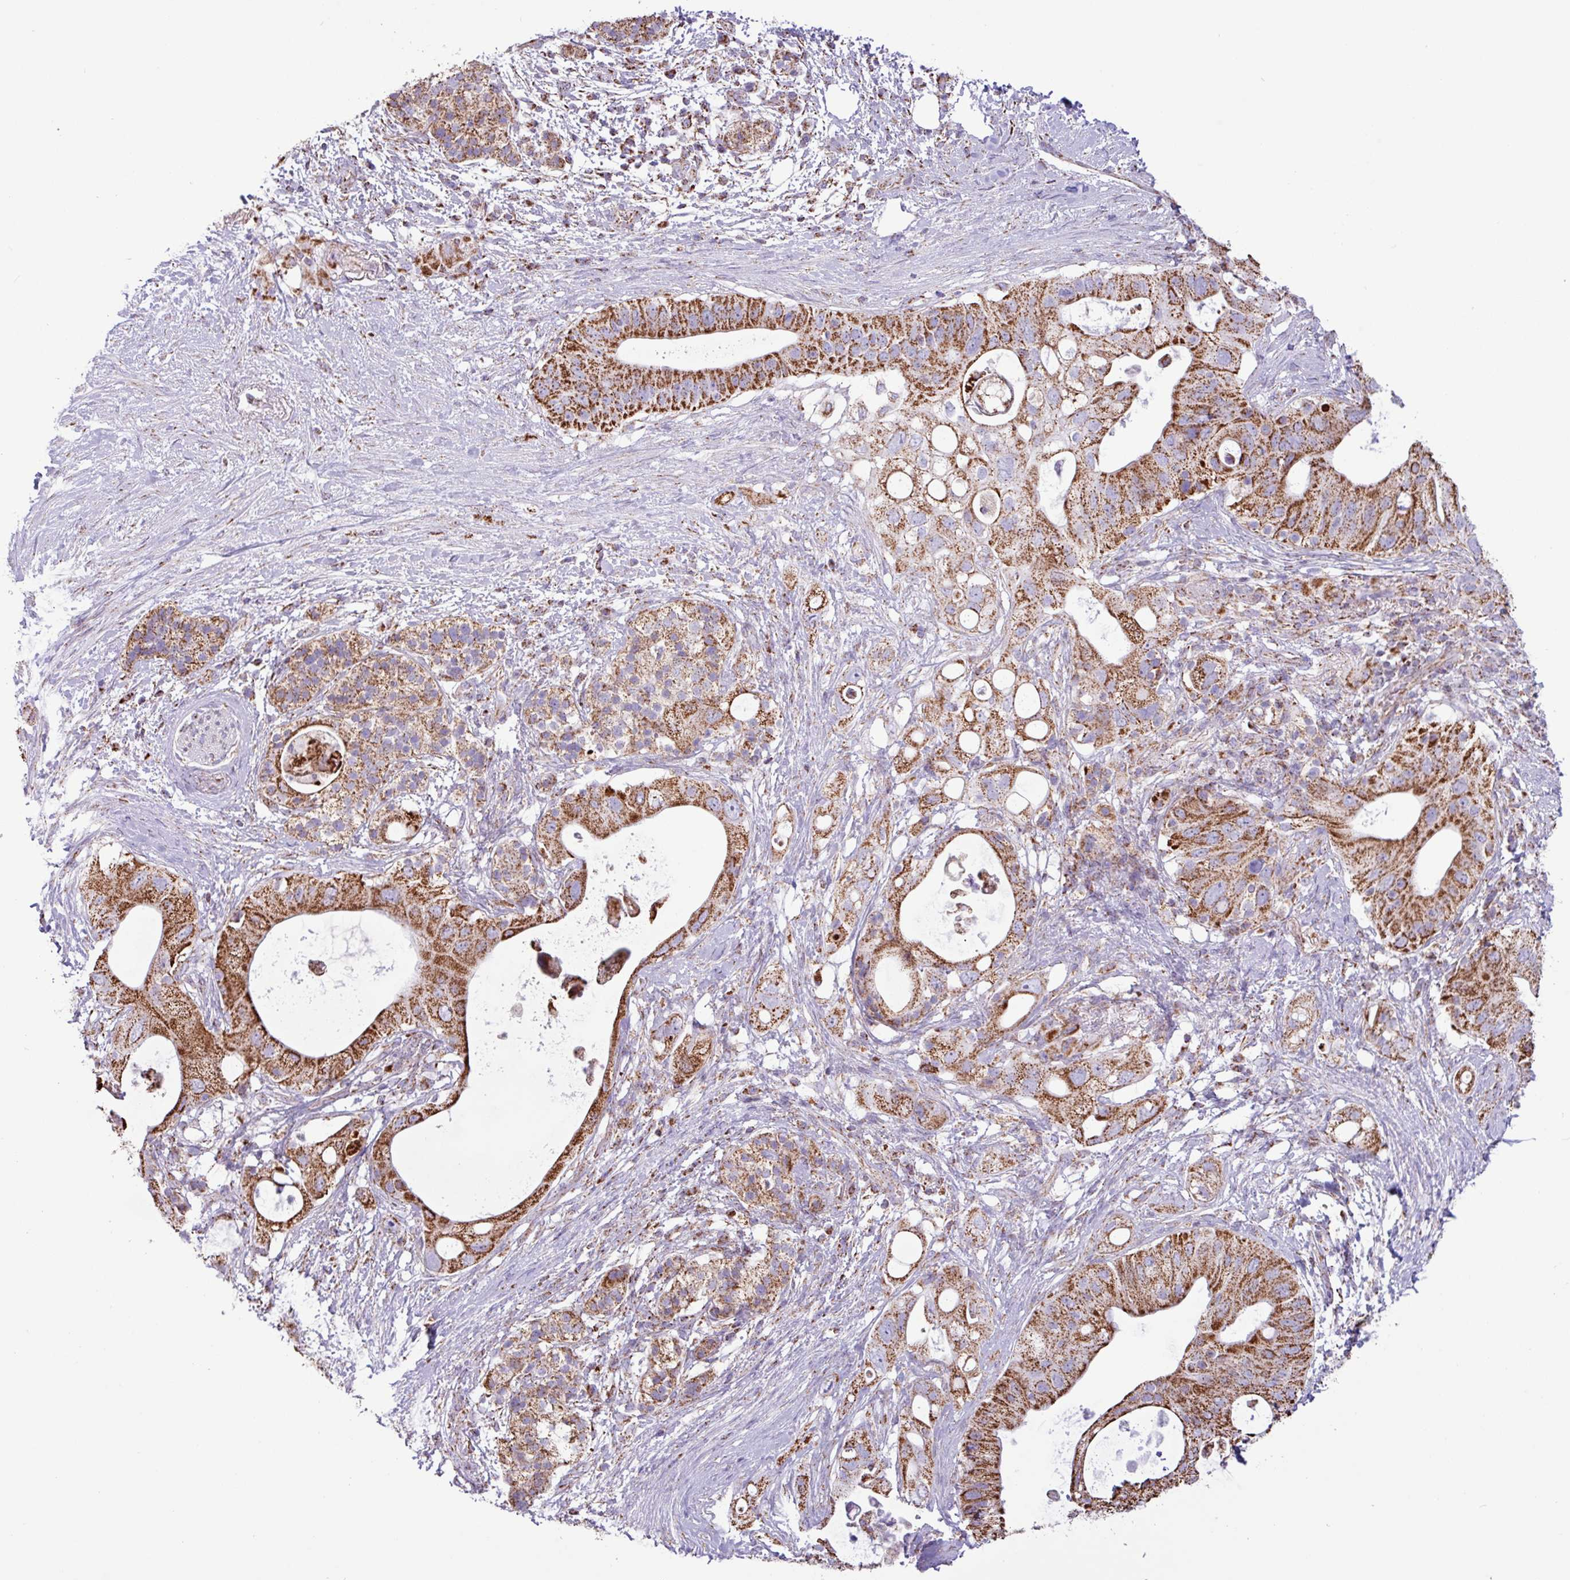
{"staining": {"intensity": "strong", "quantity": ">75%", "location": "cytoplasmic/membranous"}, "tissue": "pancreatic cancer", "cell_type": "Tumor cells", "image_type": "cancer", "snomed": [{"axis": "morphology", "description": "Adenocarcinoma, NOS"}, {"axis": "topography", "description": "Pancreas"}], "caption": "A brown stain highlights strong cytoplasmic/membranous positivity of a protein in pancreatic adenocarcinoma tumor cells.", "gene": "RTL3", "patient": {"sex": "female", "age": 72}}